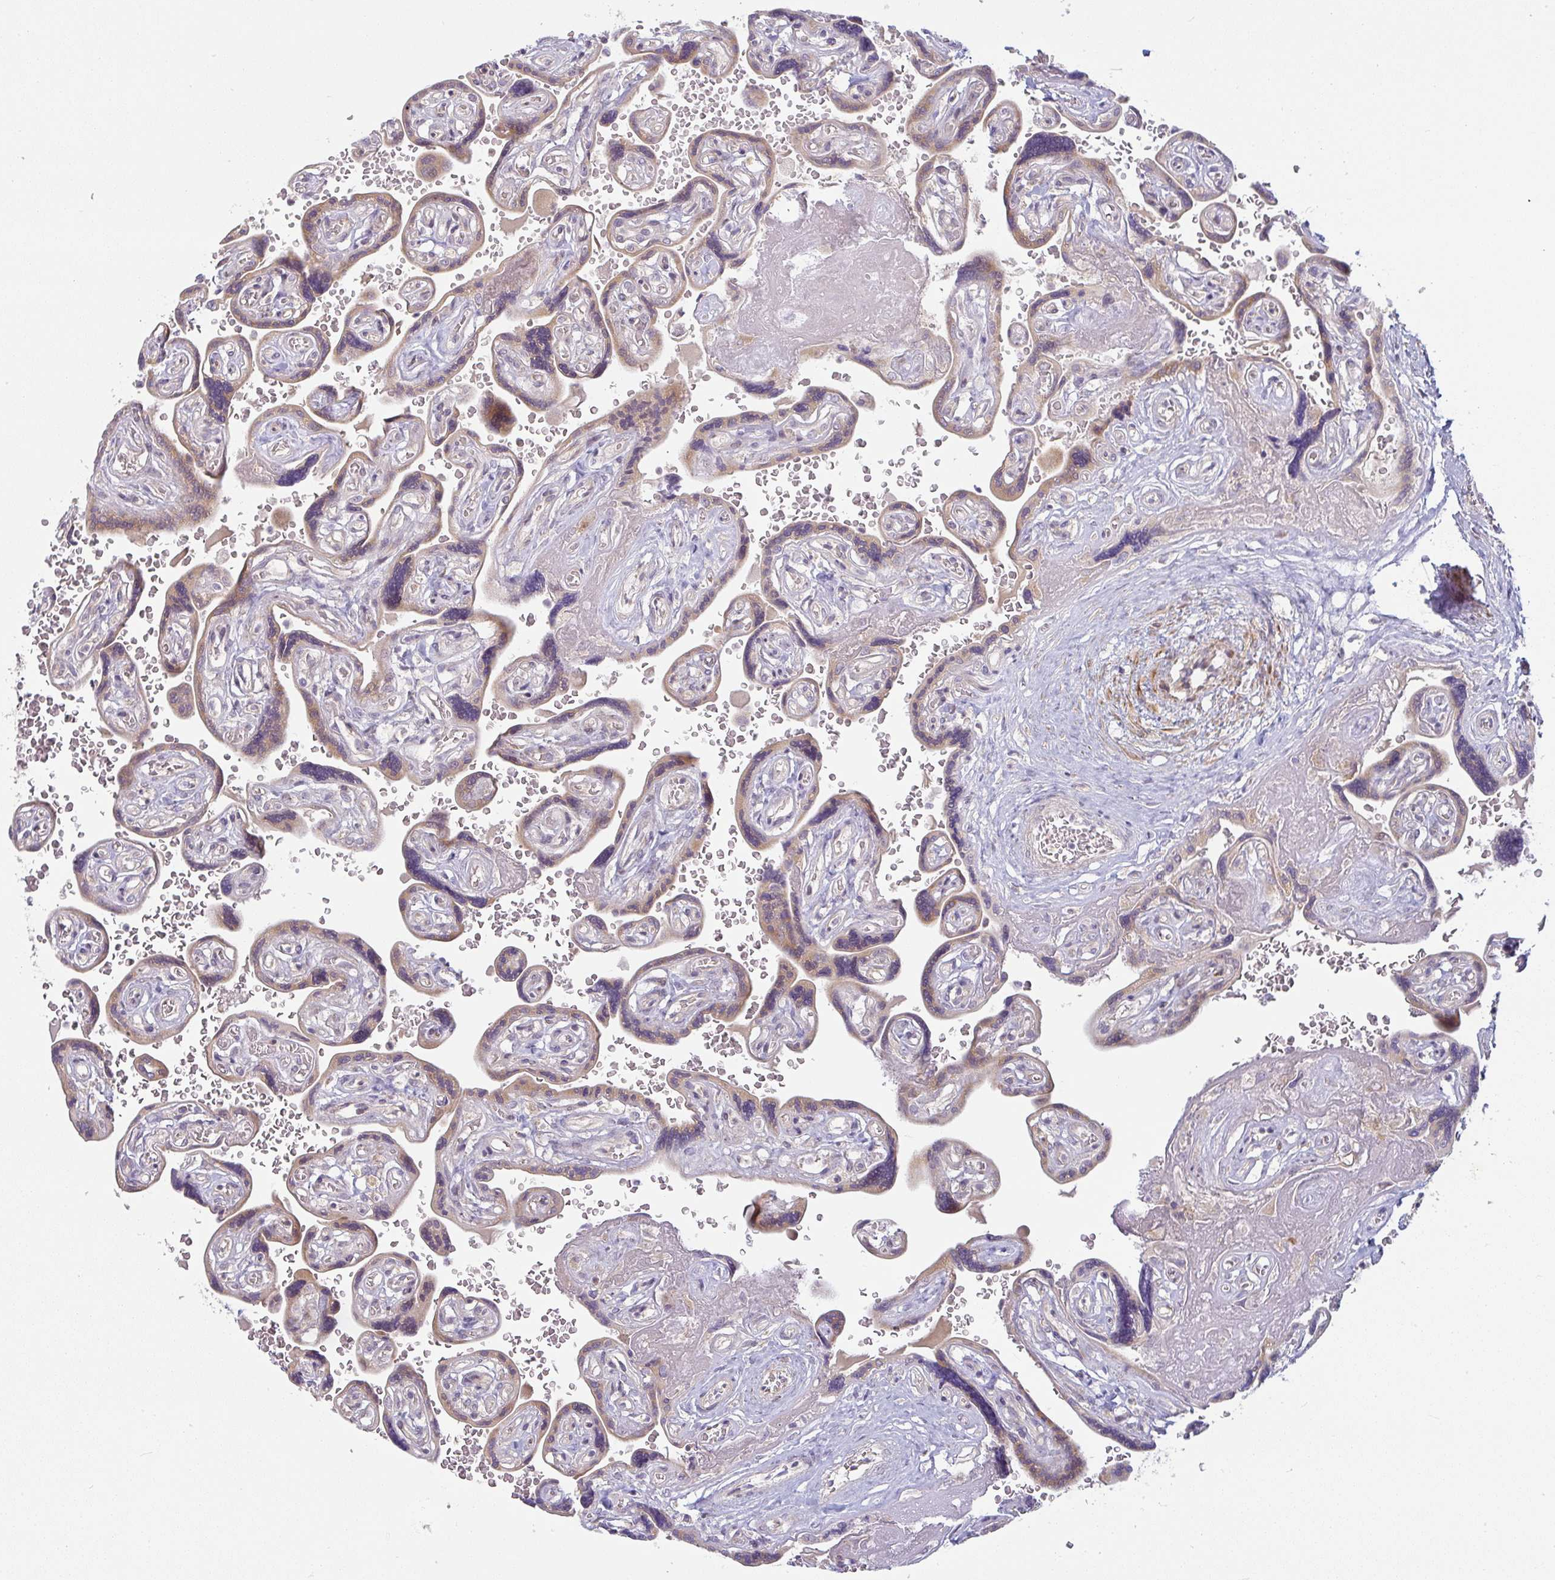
{"staining": {"intensity": "moderate", "quantity": ">75%", "location": "cytoplasmic/membranous"}, "tissue": "placenta", "cell_type": "Trophoblastic cells", "image_type": "normal", "snomed": [{"axis": "morphology", "description": "Normal tissue, NOS"}, {"axis": "topography", "description": "Placenta"}], "caption": "An immunohistochemistry (IHC) image of benign tissue is shown. Protein staining in brown labels moderate cytoplasmic/membranous positivity in placenta within trophoblastic cells.", "gene": "MOB1A", "patient": {"sex": "female", "age": 32}}